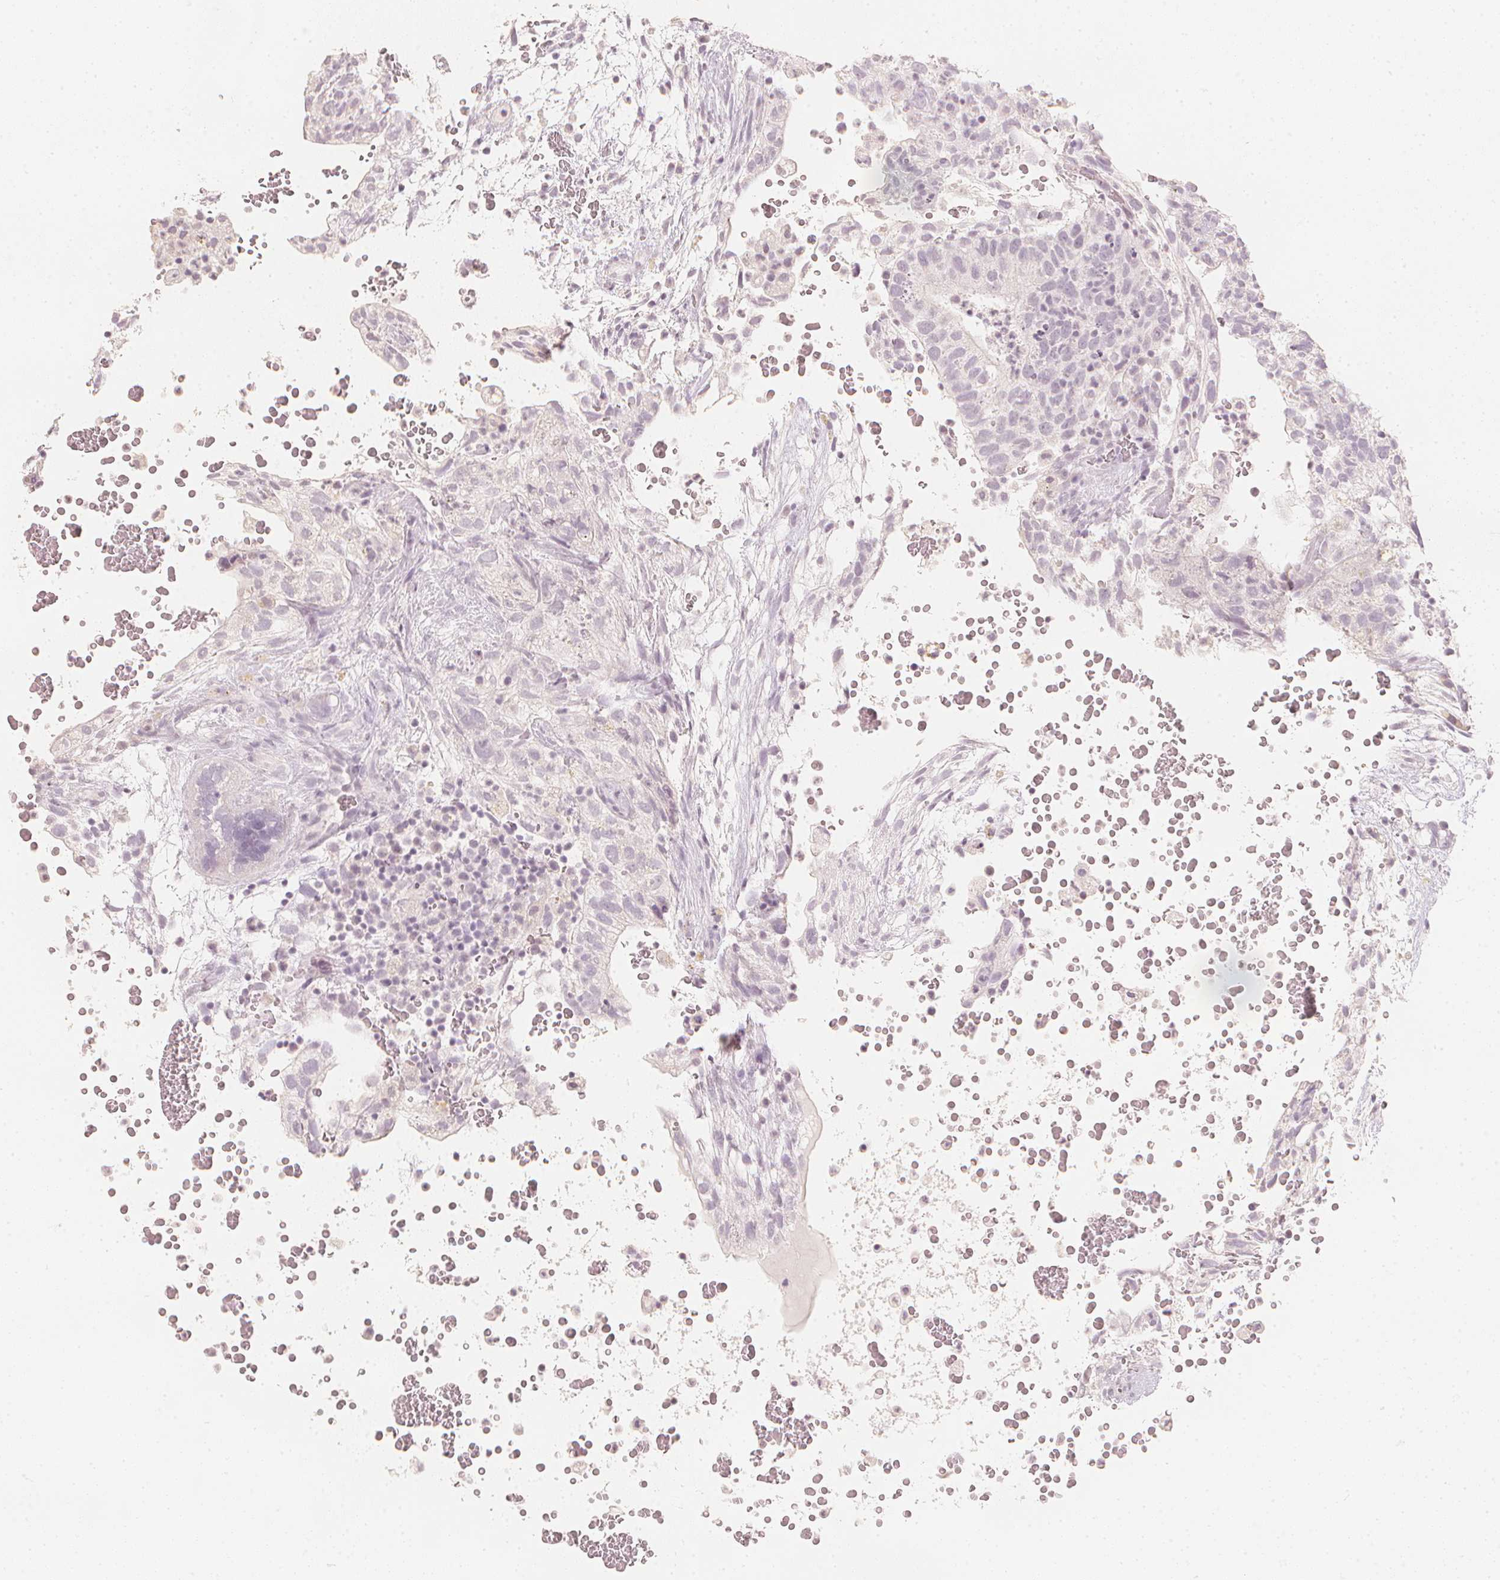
{"staining": {"intensity": "negative", "quantity": "none", "location": "none"}, "tissue": "testis cancer", "cell_type": "Tumor cells", "image_type": "cancer", "snomed": [{"axis": "morphology", "description": "Normal tissue, NOS"}, {"axis": "morphology", "description": "Carcinoma, Embryonal, NOS"}, {"axis": "topography", "description": "Testis"}], "caption": "The immunohistochemistry (IHC) photomicrograph has no significant positivity in tumor cells of testis cancer tissue.", "gene": "CALB1", "patient": {"sex": "male", "age": 32}}